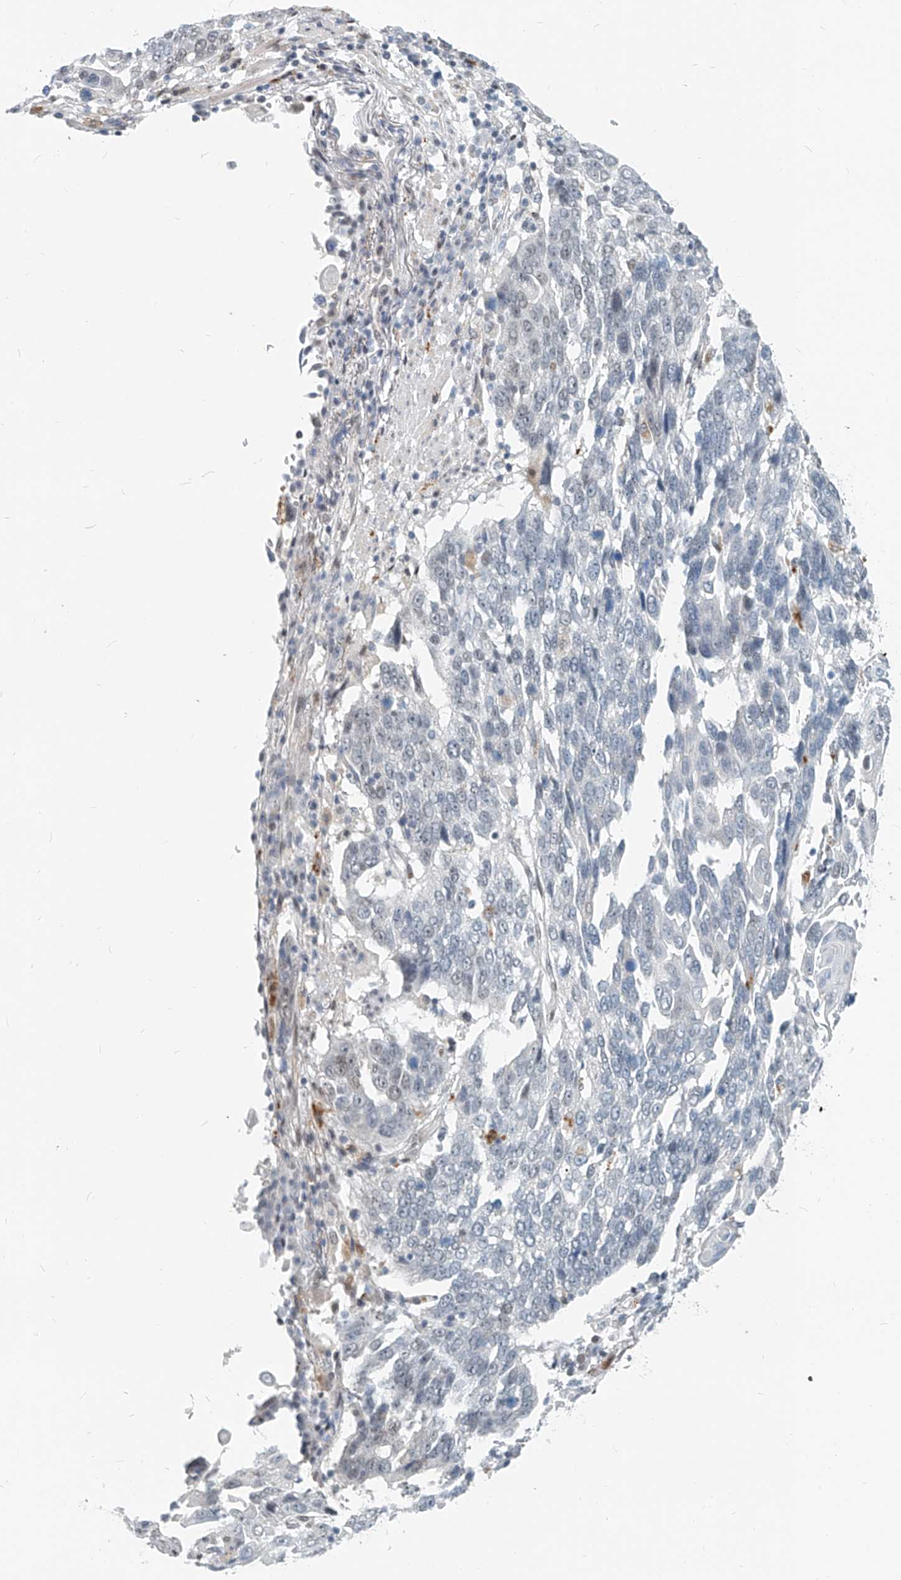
{"staining": {"intensity": "negative", "quantity": "none", "location": "none"}, "tissue": "lung cancer", "cell_type": "Tumor cells", "image_type": "cancer", "snomed": [{"axis": "morphology", "description": "Squamous cell carcinoma, NOS"}, {"axis": "topography", "description": "Lung"}], "caption": "IHC of lung cancer (squamous cell carcinoma) shows no expression in tumor cells.", "gene": "SASH1", "patient": {"sex": "male", "age": 66}}